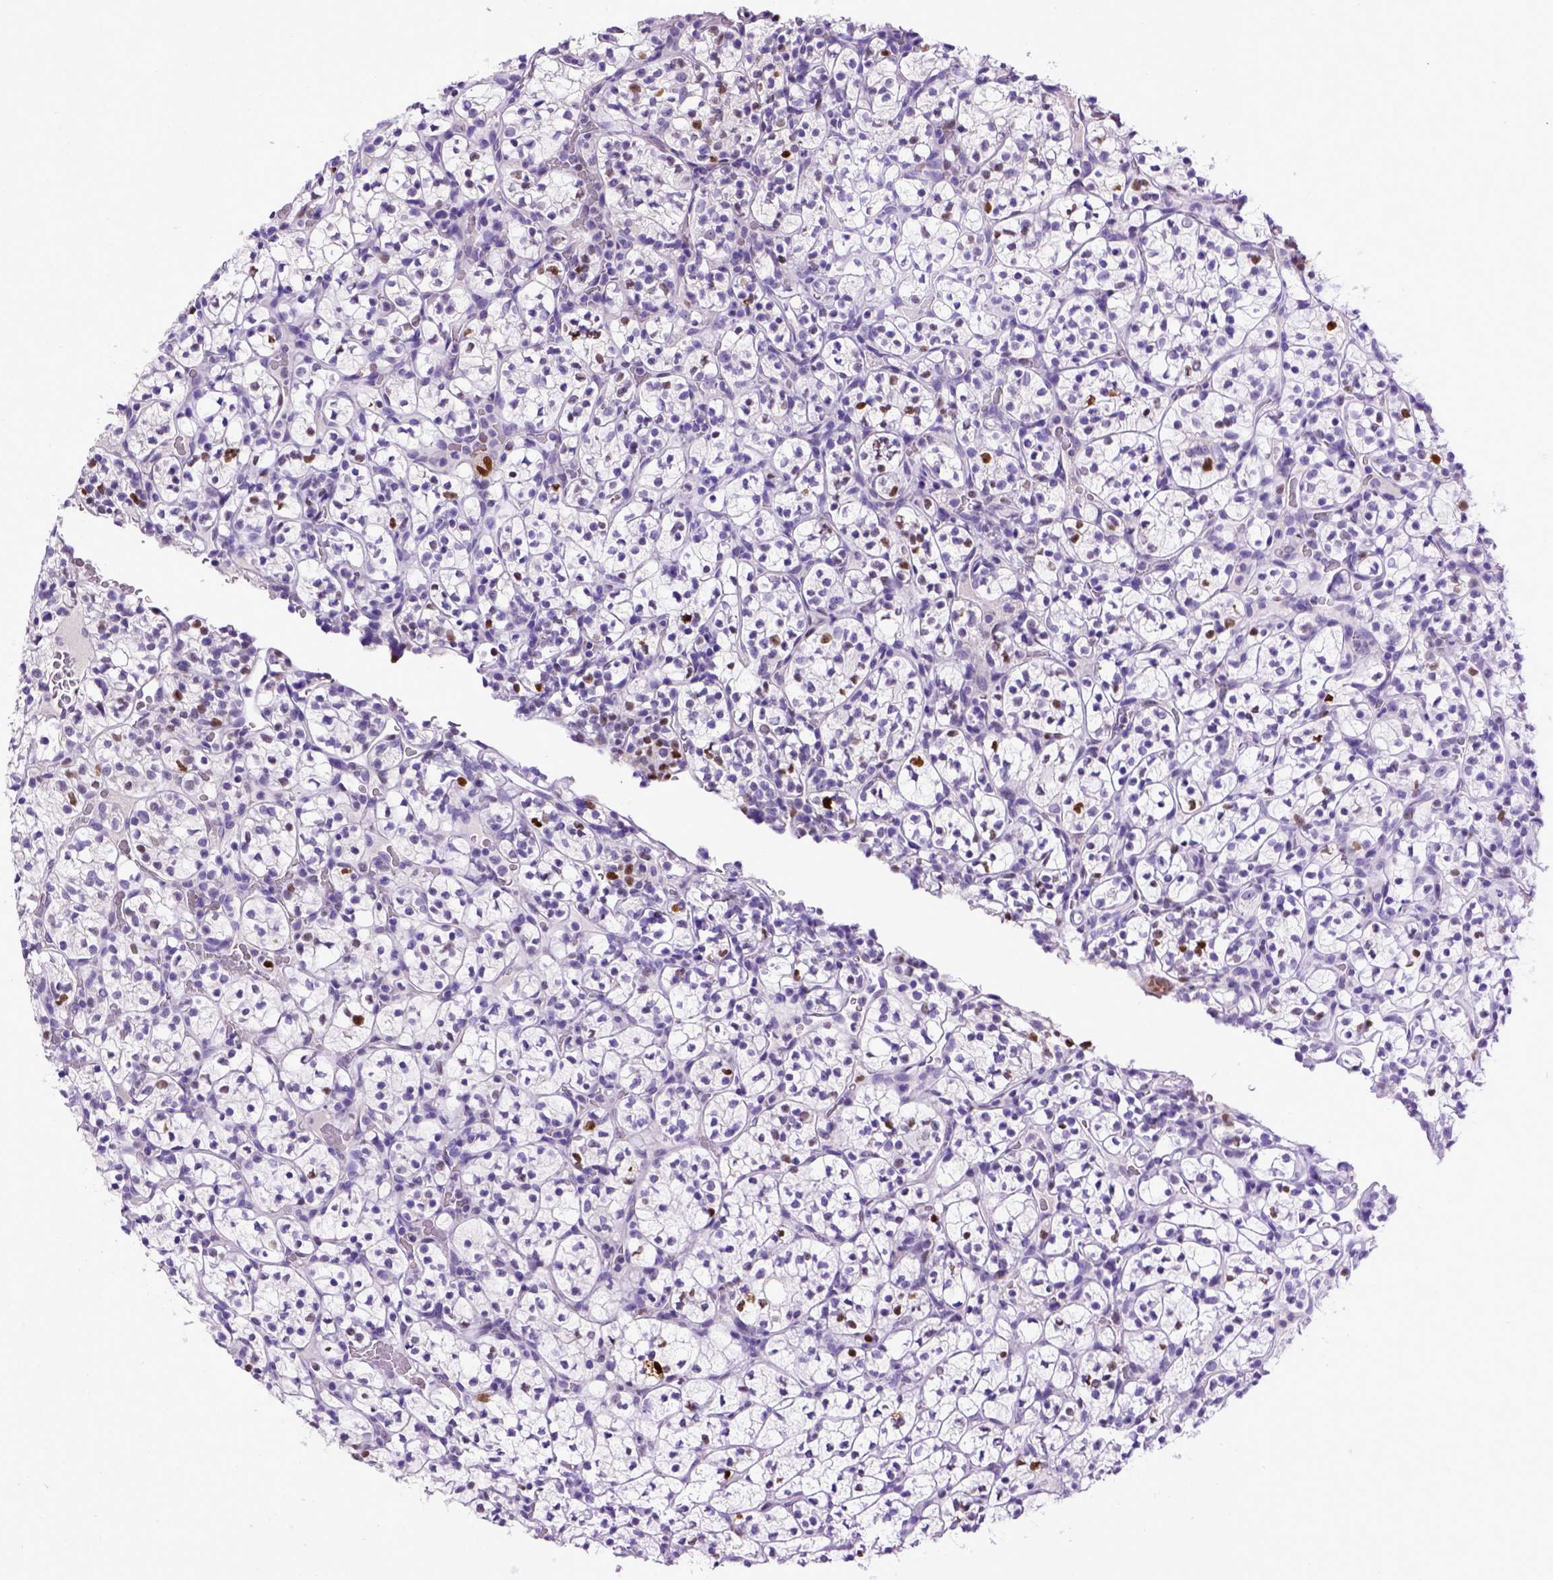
{"staining": {"intensity": "strong", "quantity": "<25%", "location": "nuclear"}, "tissue": "renal cancer", "cell_type": "Tumor cells", "image_type": "cancer", "snomed": [{"axis": "morphology", "description": "Adenocarcinoma, NOS"}, {"axis": "topography", "description": "Kidney"}], "caption": "DAB immunohistochemical staining of human adenocarcinoma (renal) shows strong nuclear protein positivity in about <25% of tumor cells.", "gene": "CDKN1A", "patient": {"sex": "female", "age": 89}}